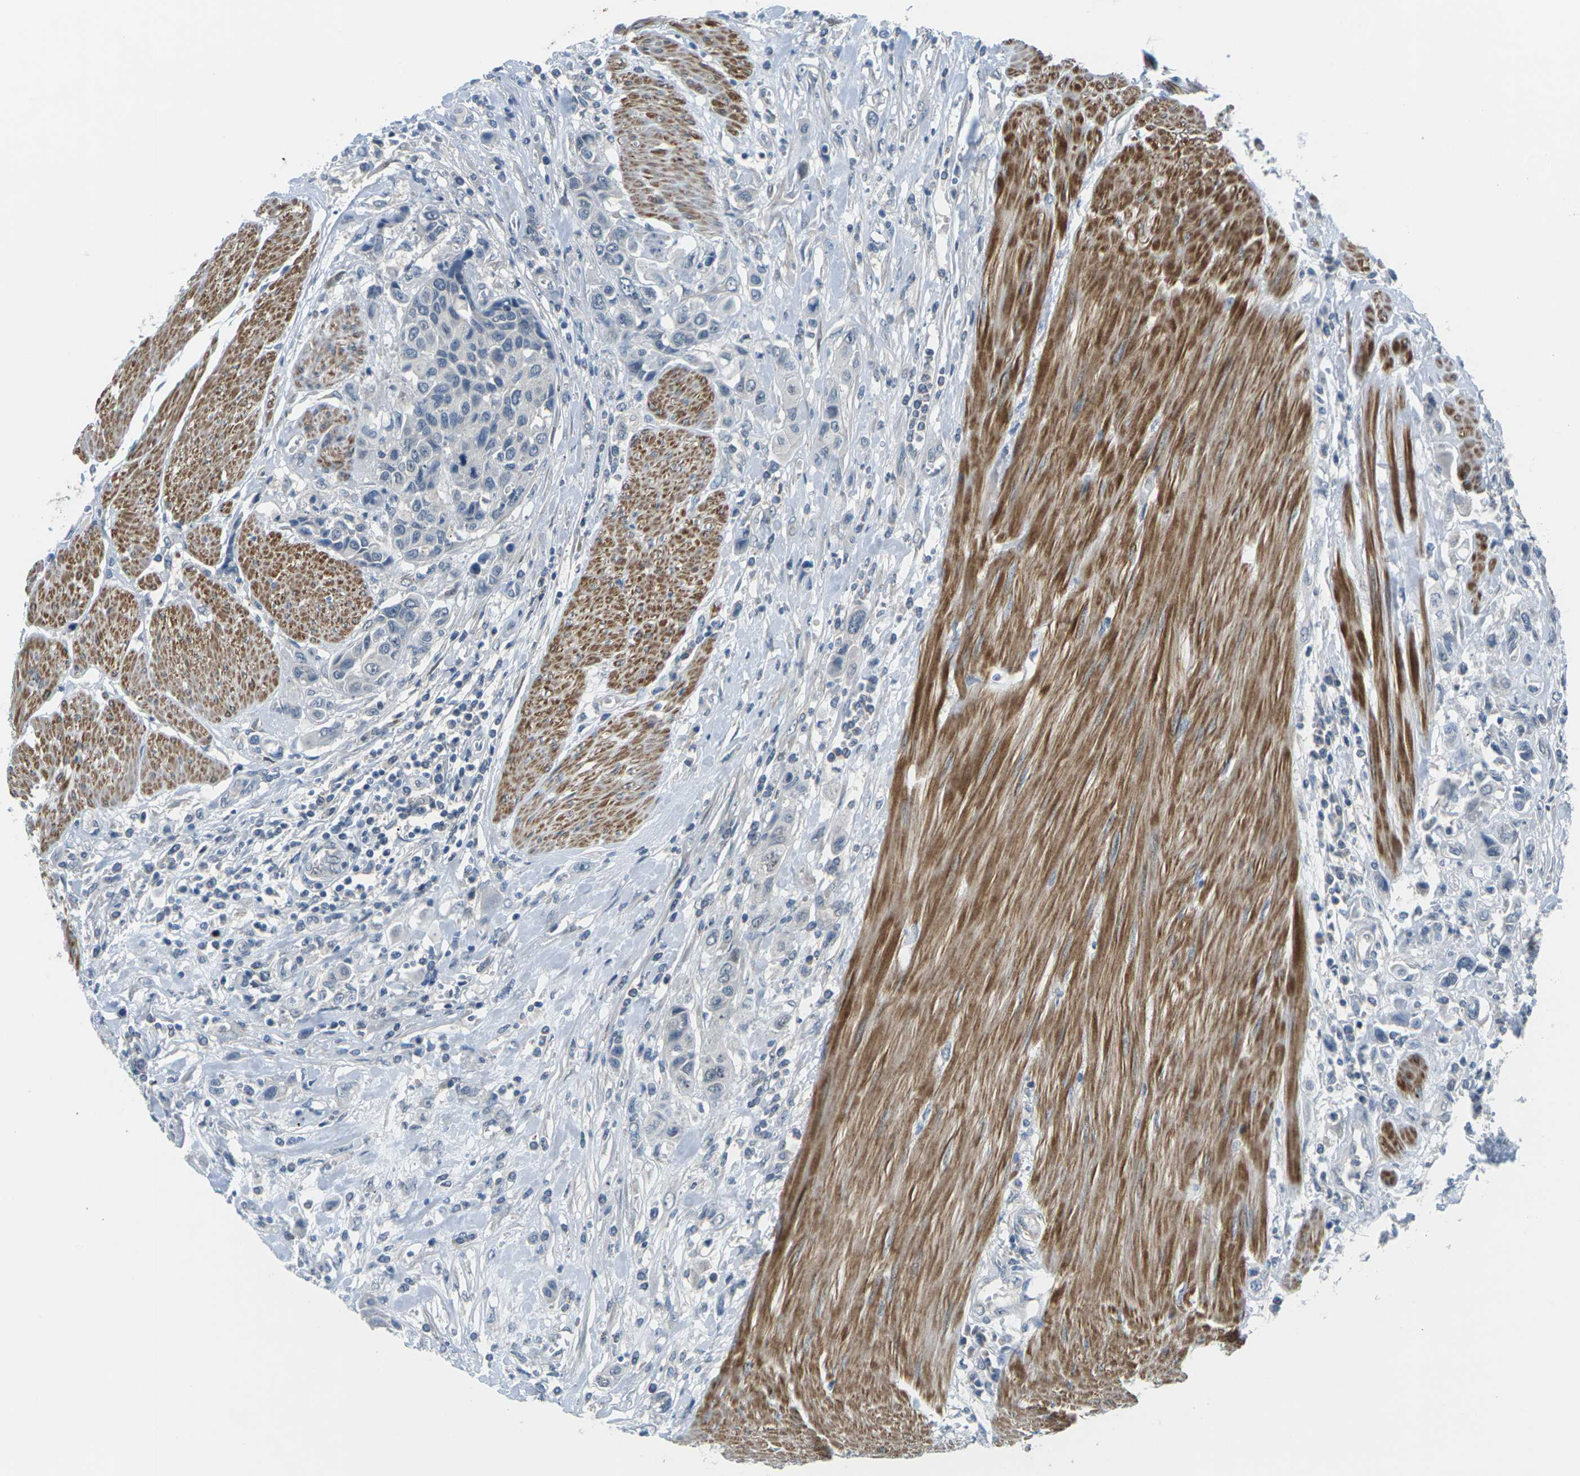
{"staining": {"intensity": "negative", "quantity": "none", "location": "none"}, "tissue": "urothelial cancer", "cell_type": "Tumor cells", "image_type": "cancer", "snomed": [{"axis": "morphology", "description": "Urothelial carcinoma, High grade"}, {"axis": "topography", "description": "Urinary bladder"}], "caption": "There is no significant staining in tumor cells of urothelial cancer.", "gene": "SLC13A3", "patient": {"sex": "male", "age": 50}}